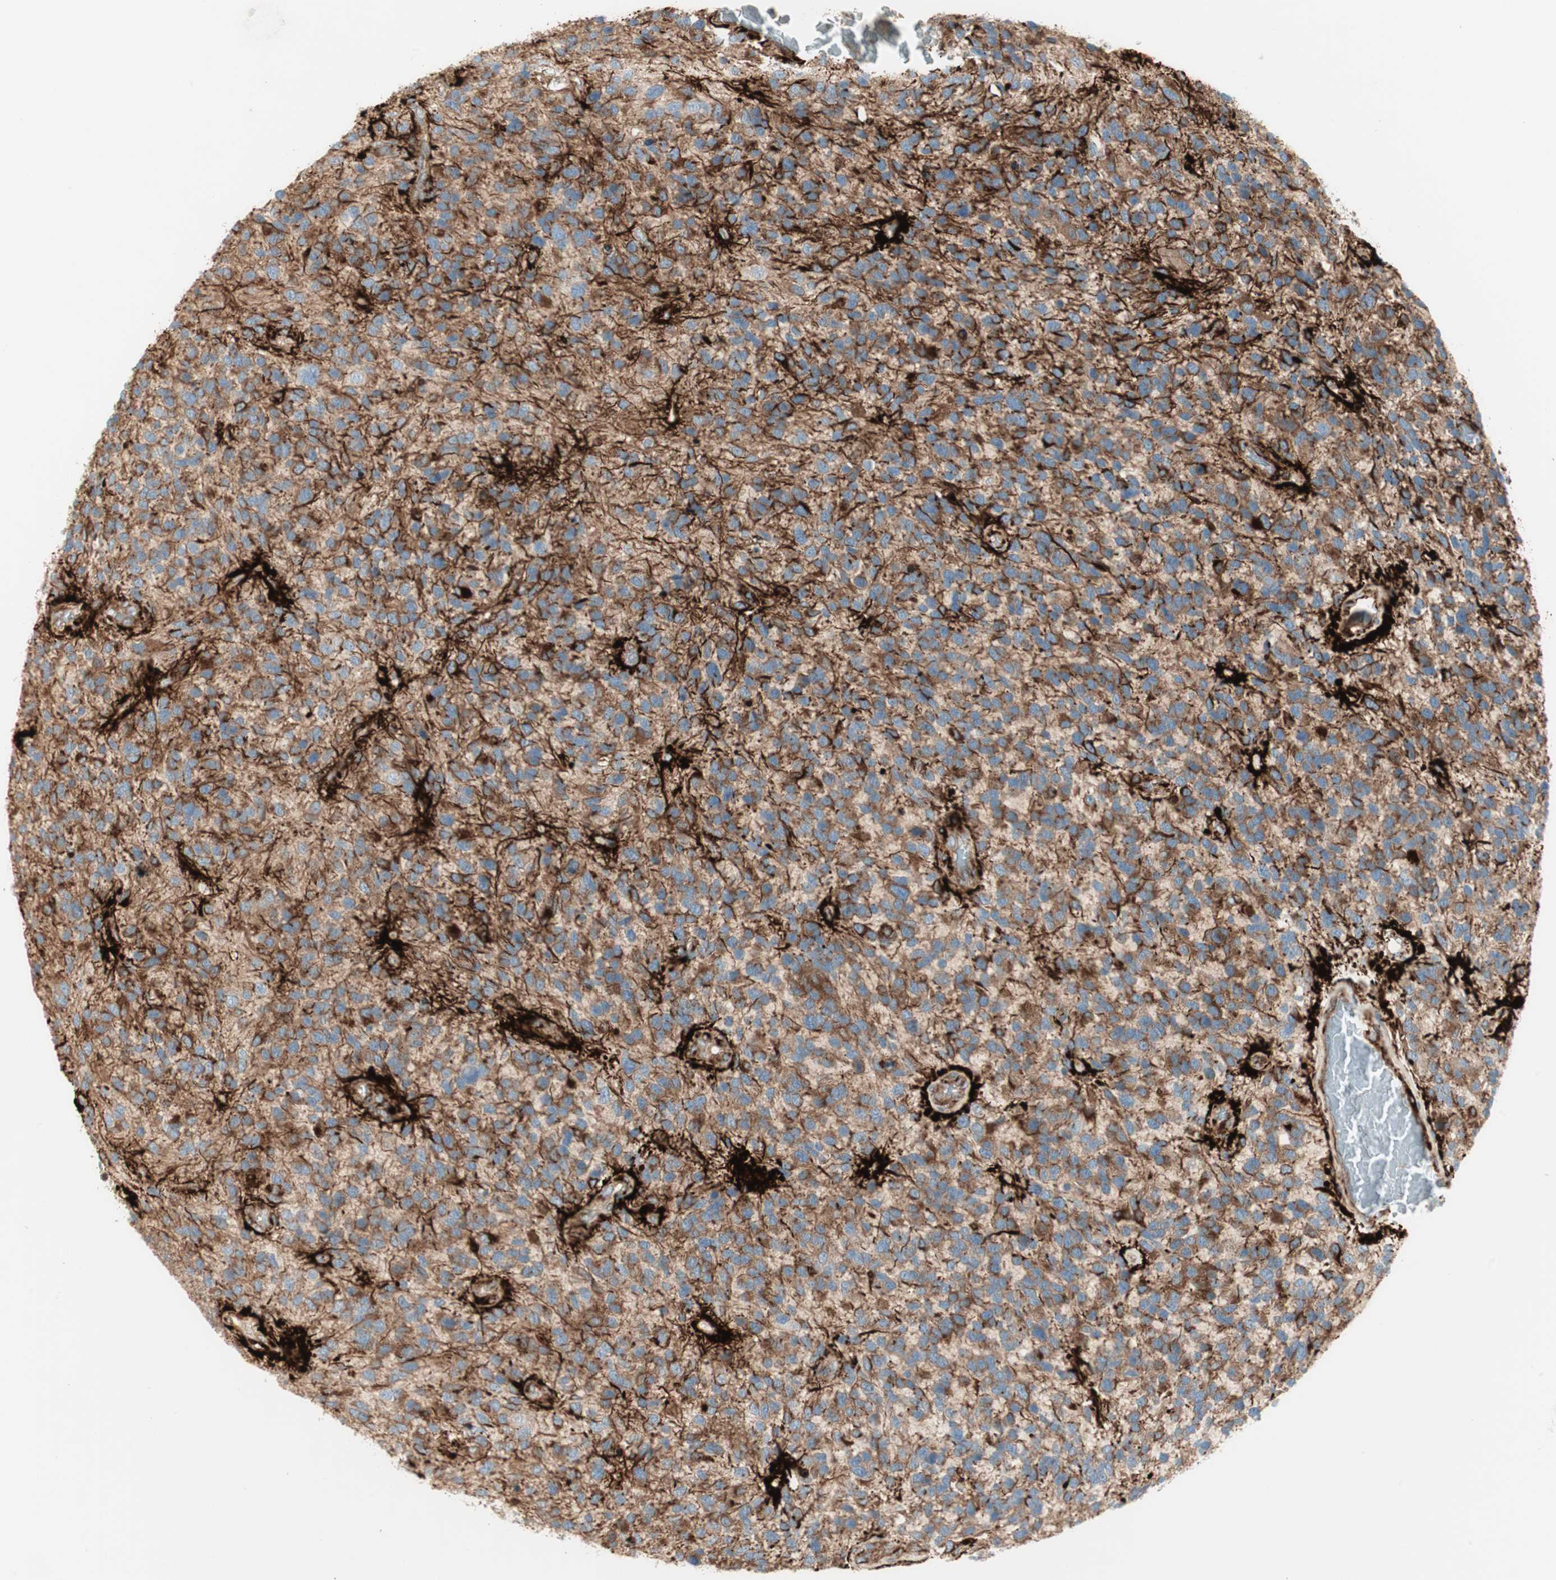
{"staining": {"intensity": "weak", "quantity": ">75%", "location": "cytoplasmic/membranous"}, "tissue": "glioma", "cell_type": "Tumor cells", "image_type": "cancer", "snomed": [{"axis": "morphology", "description": "Glioma, malignant, High grade"}, {"axis": "topography", "description": "Brain"}], "caption": "A high-resolution histopathology image shows immunohistochemistry staining of malignant glioma (high-grade), which exhibits weak cytoplasmic/membranous expression in about >75% of tumor cells. (Stains: DAB (3,3'-diaminobenzidine) in brown, nuclei in blue, Microscopy: brightfield microscopy at high magnification).", "gene": "ATP6V1G1", "patient": {"sex": "female", "age": 58}}